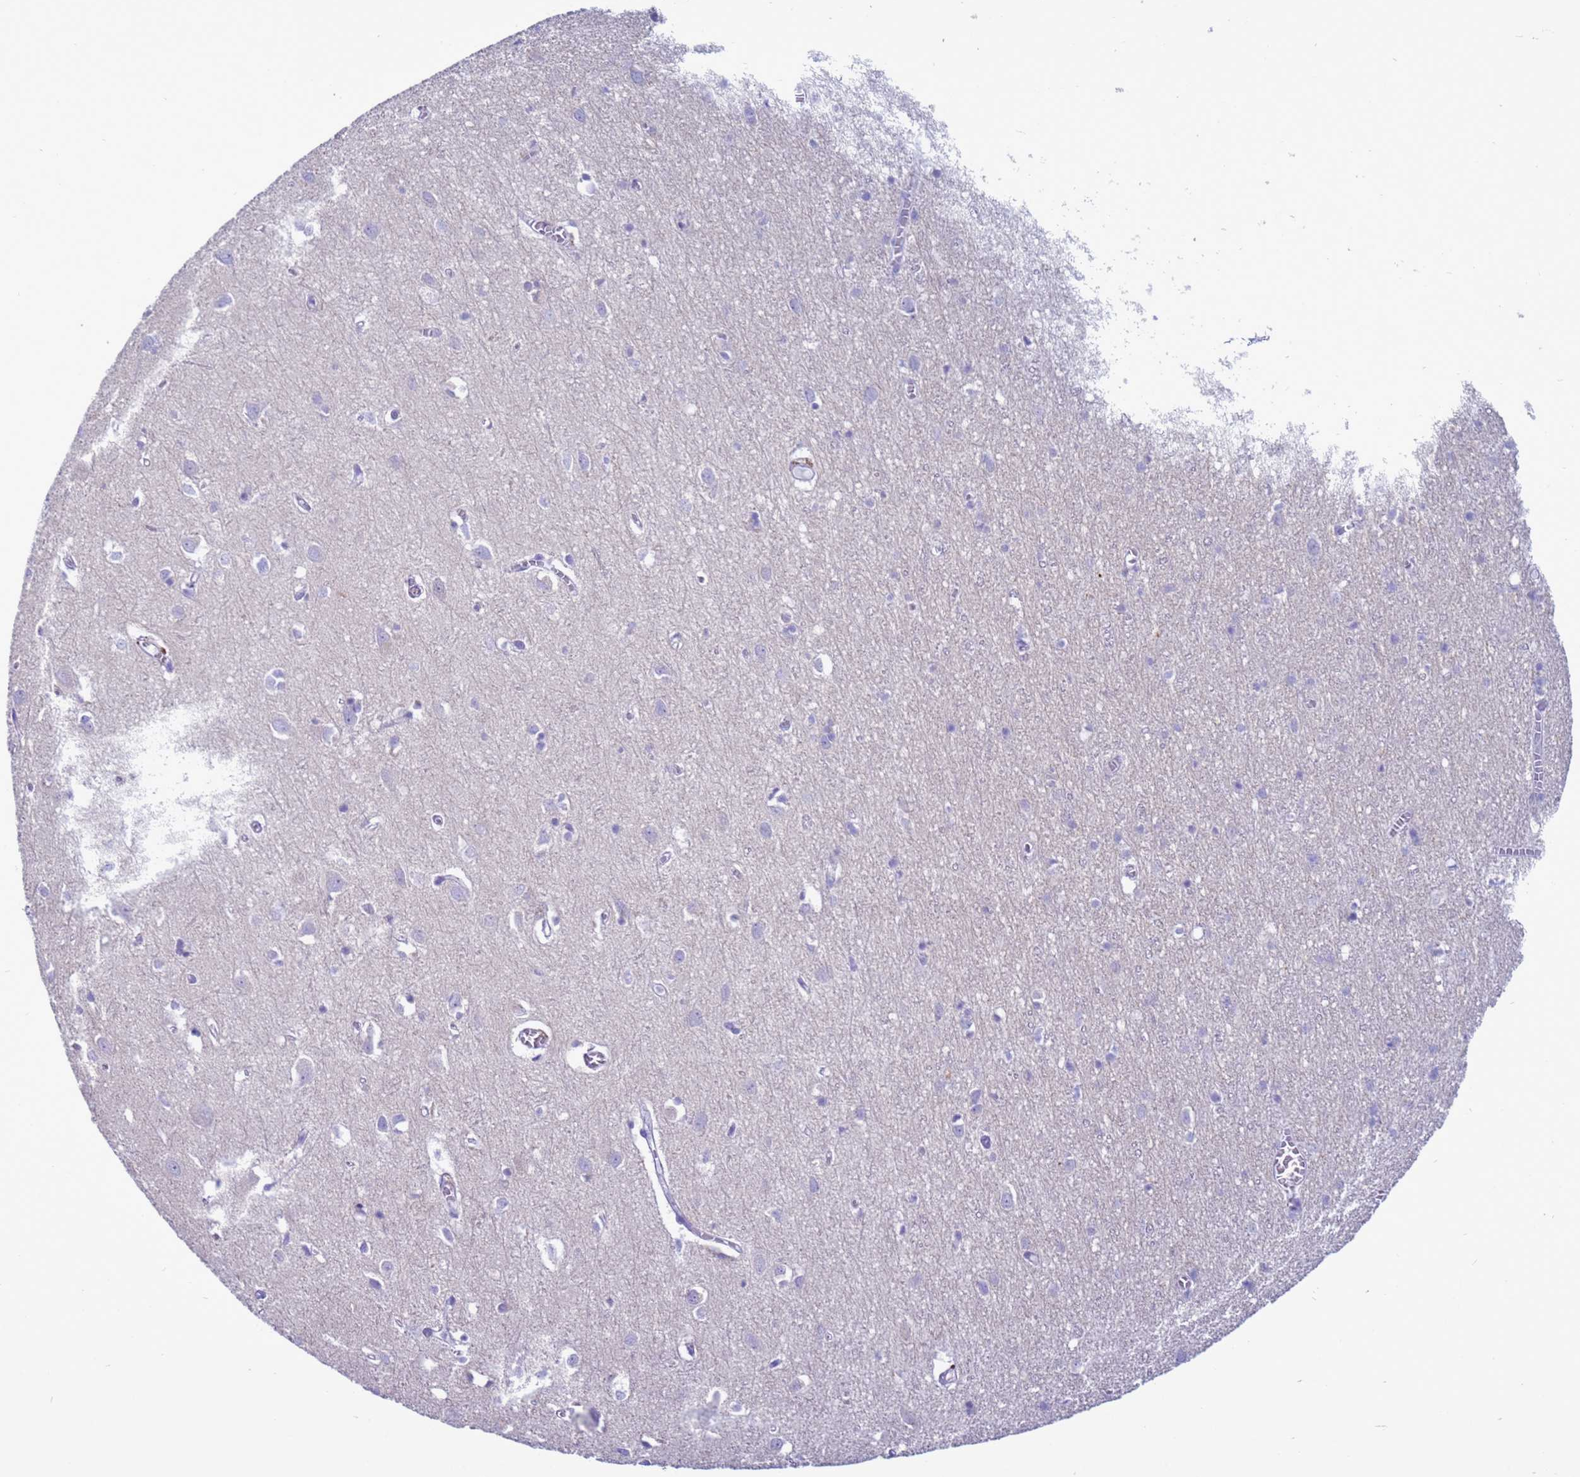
{"staining": {"intensity": "negative", "quantity": "none", "location": "none"}, "tissue": "cerebral cortex", "cell_type": "Endothelial cells", "image_type": "normal", "snomed": [{"axis": "morphology", "description": "Normal tissue, NOS"}, {"axis": "topography", "description": "Cerebral cortex"}], "caption": "The histopathology image shows no significant staining in endothelial cells of cerebral cortex.", "gene": "CST1", "patient": {"sex": "female", "age": 64}}